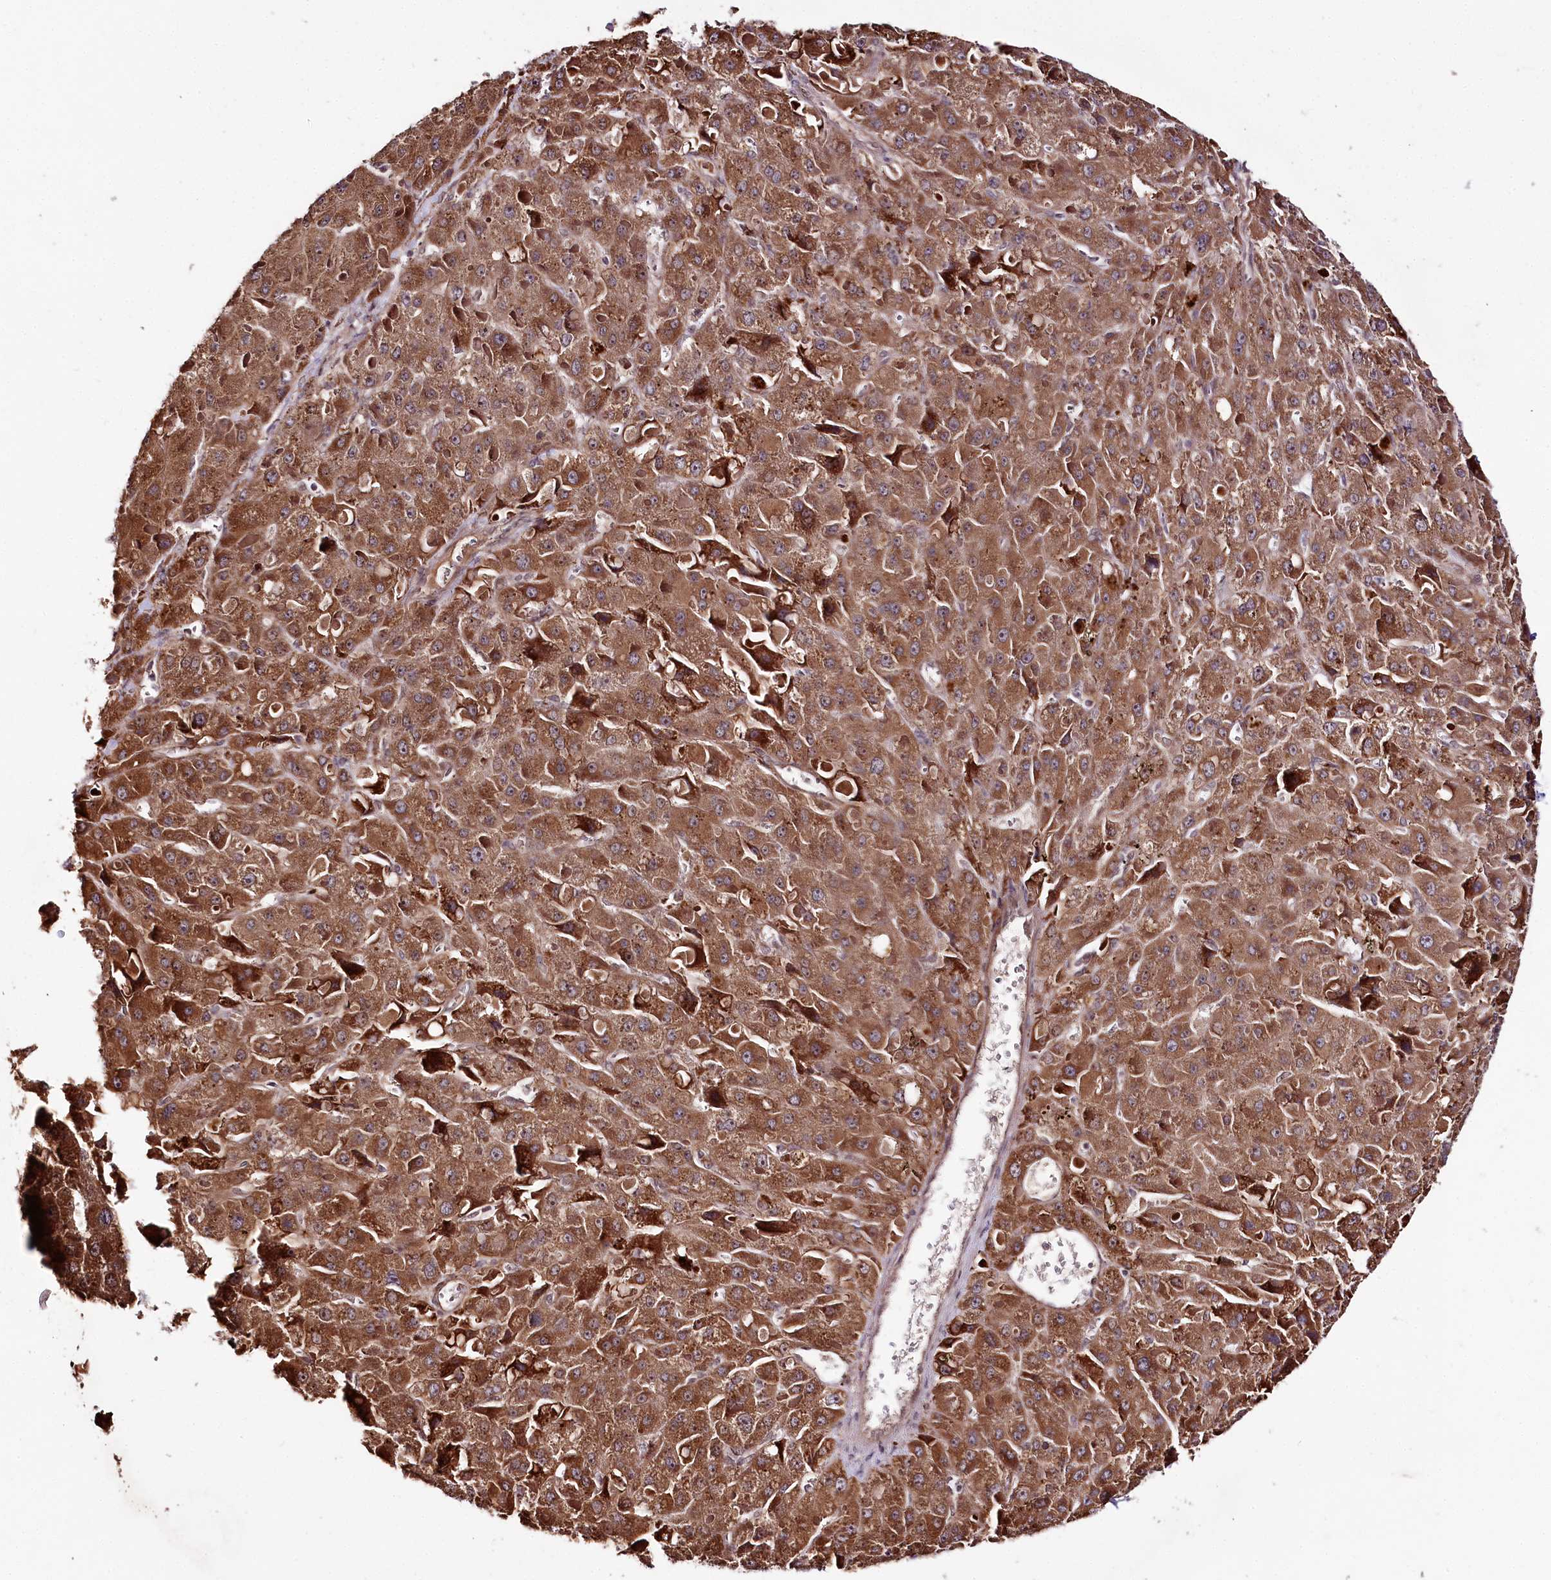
{"staining": {"intensity": "moderate", "quantity": ">75%", "location": "cytoplasmic/membranous"}, "tissue": "liver cancer", "cell_type": "Tumor cells", "image_type": "cancer", "snomed": [{"axis": "morphology", "description": "Carcinoma, Hepatocellular, NOS"}, {"axis": "topography", "description": "Liver"}], "caption": "The micrograph shows a brown stain indicating the presence of a protein in the cytoplasmic/membranous of tumor cells in liver cancer.", "gene": "DMP1", "patient": {"sex": "female", "age": 73}}